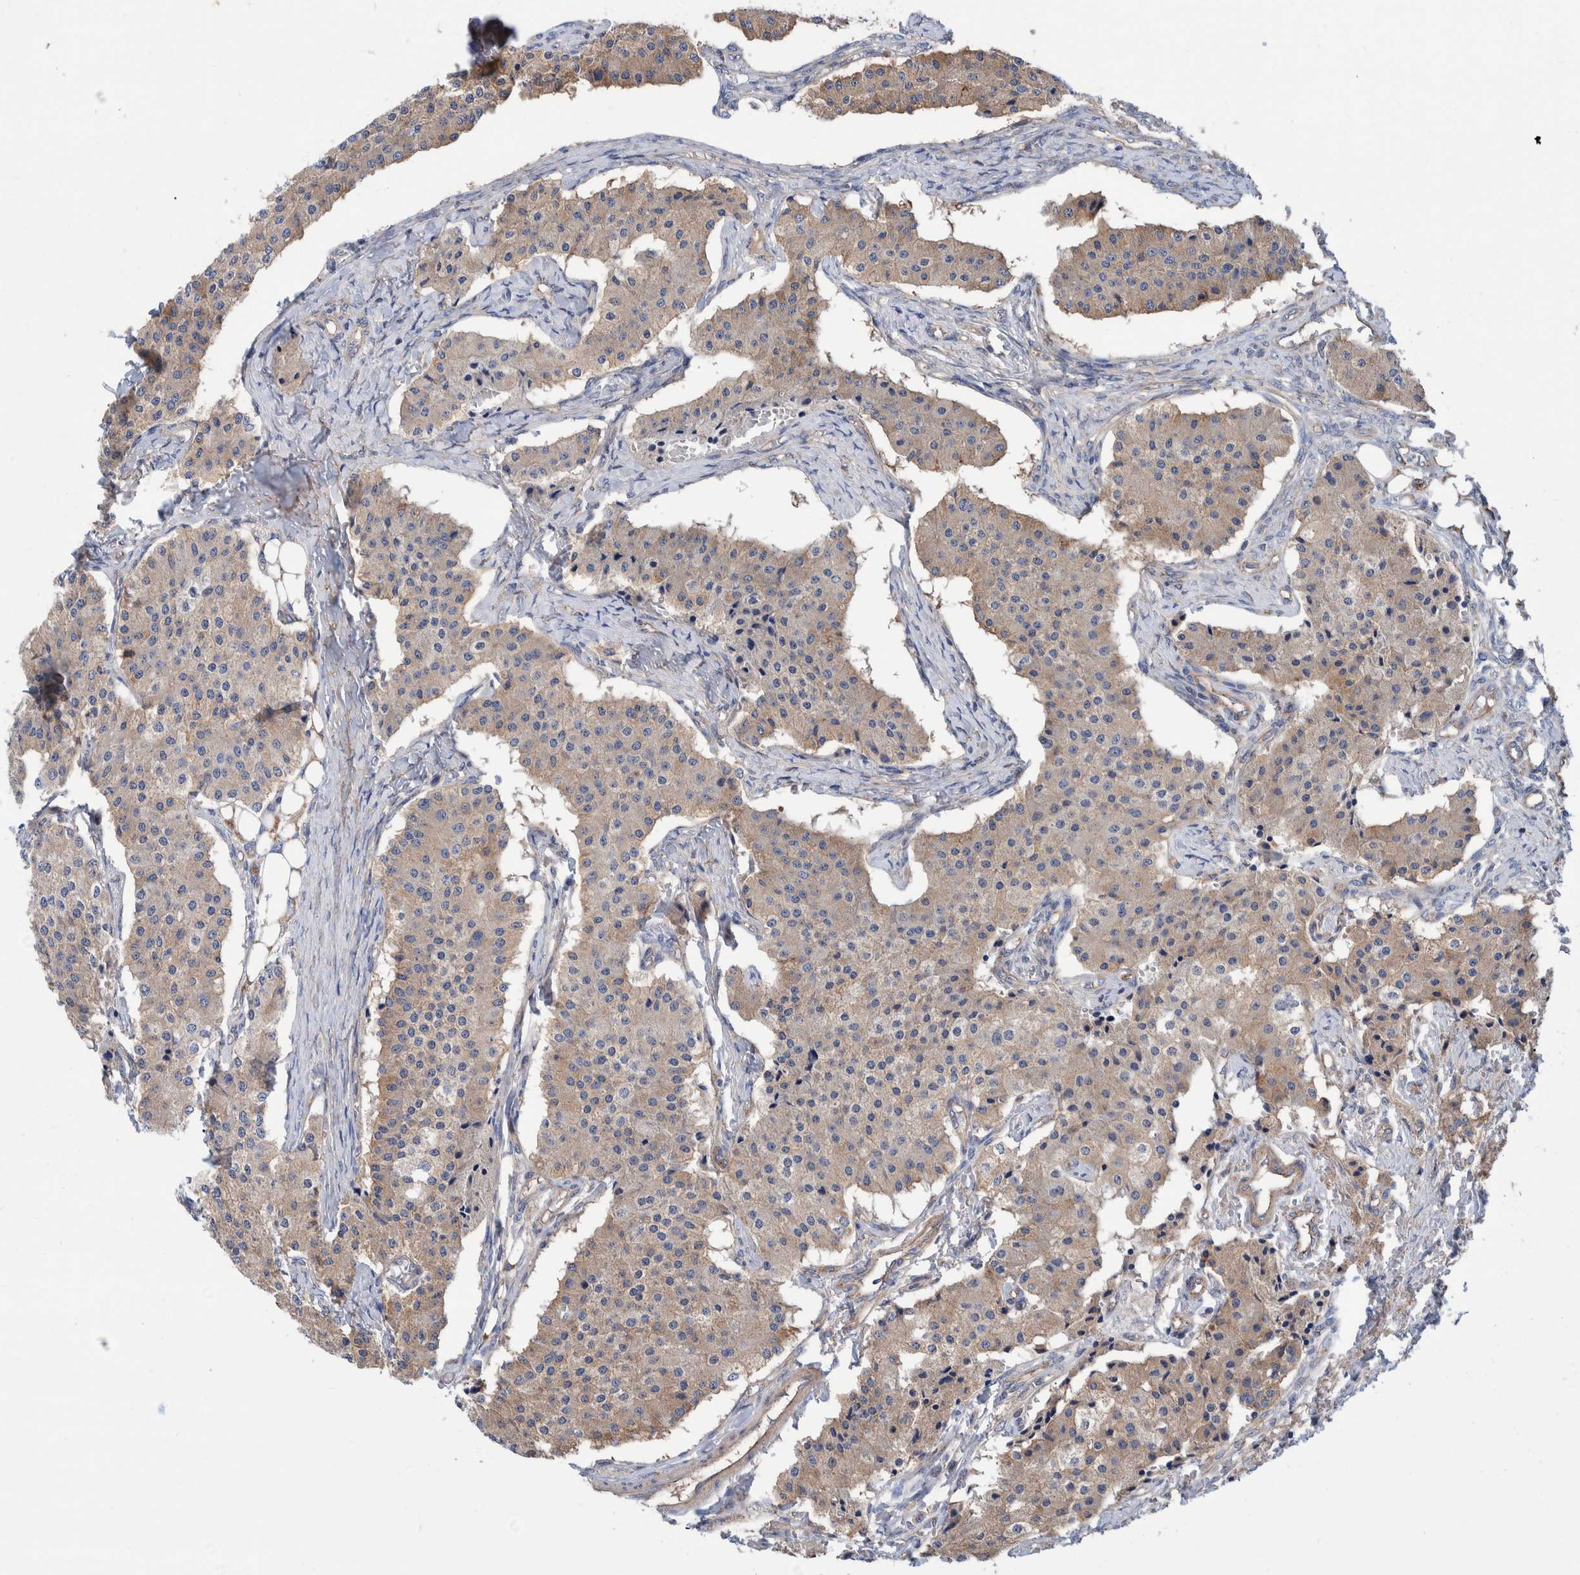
{"staining": {"intensity": "weak", "quantity": "25%-75%", "location": "cytoplasmic/membranous"}, "tissue": "carcinoid", "cell_type": "Tumor cells", "image_type": "cancer", "snomed": [{"axis": "morphology", "description": "Carcinoid, malignant, NOS"}, {"axis": "topography", "description": "Colon"}], "caption": "A photomicrograph of malignant carcinoid stained for a protein shows weak cytoplasmic/membranous brown staining in tumor cells.", "gene": "SLC25A10", "patient": {"sex": "female", "age": 52}}